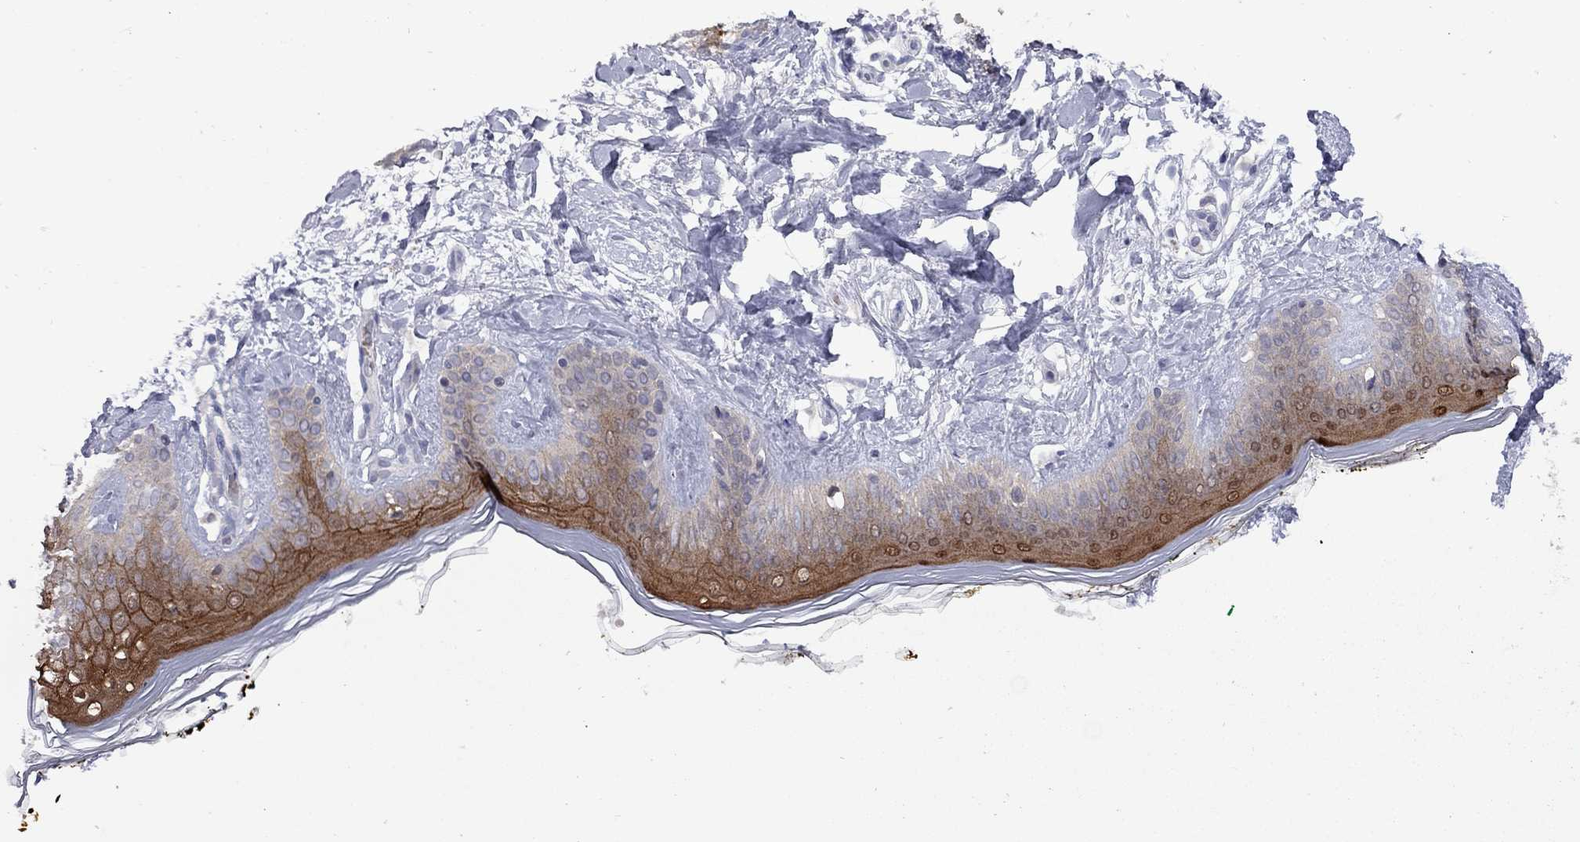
{"staining": {"intensity": "negative", "quantity": "none", "location": "none"}, "tissue": "skin", "cell_type": "Fibroblasts", "image_type": "normal", "snomed": [{"axis": "morphology", "description": "Normal tissue, NOS"}, {"axis": "topography", "description": "Skin"}], "caption": "A micrograph of human skin is negative for staining in fibroblasts. Nuclei are stained in blue.", "gene": "CTNNBIP1", "patient": {"sex": "female", "age": 34}}